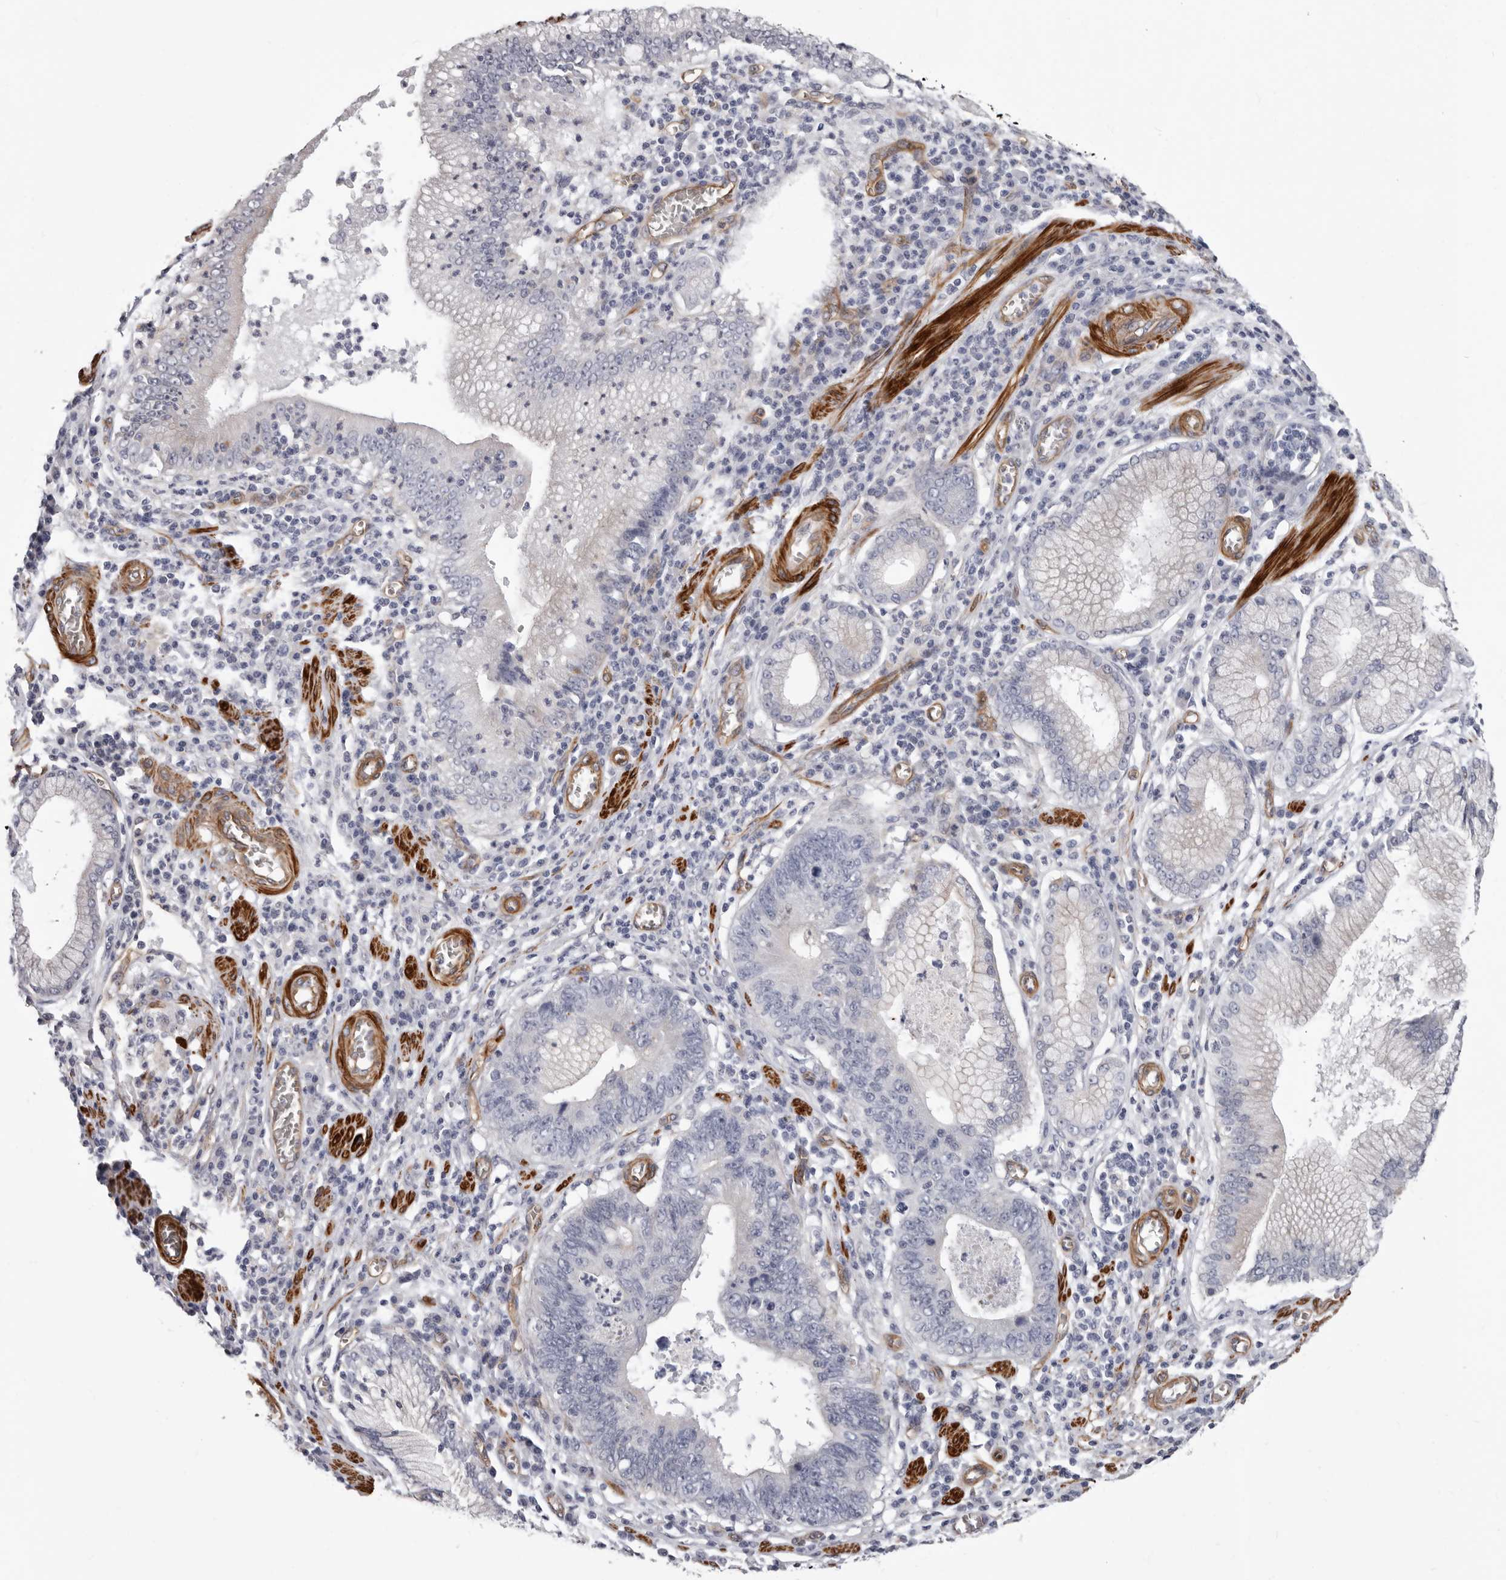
{"staining": {"intensity": "negative", "quantity": "none", "location": "none"}, "tissue": "stomach cancer", "cell_type": "Tumor cells", "image_type": "cancer", "snomed": [{"axis": "morphology", "description": "Adenocarcinoma, NOS"}, {"axis": "topography", "description": "Stomach"}], "caption": "DAB (3,3'-diaminobenzidine) immunohistochemical staining of stomach adenocarcinoma demonstrates no significant staining in tumor cells.", "gene": "ADGRL4", "patient": {"sex": "male", "age": 59}}